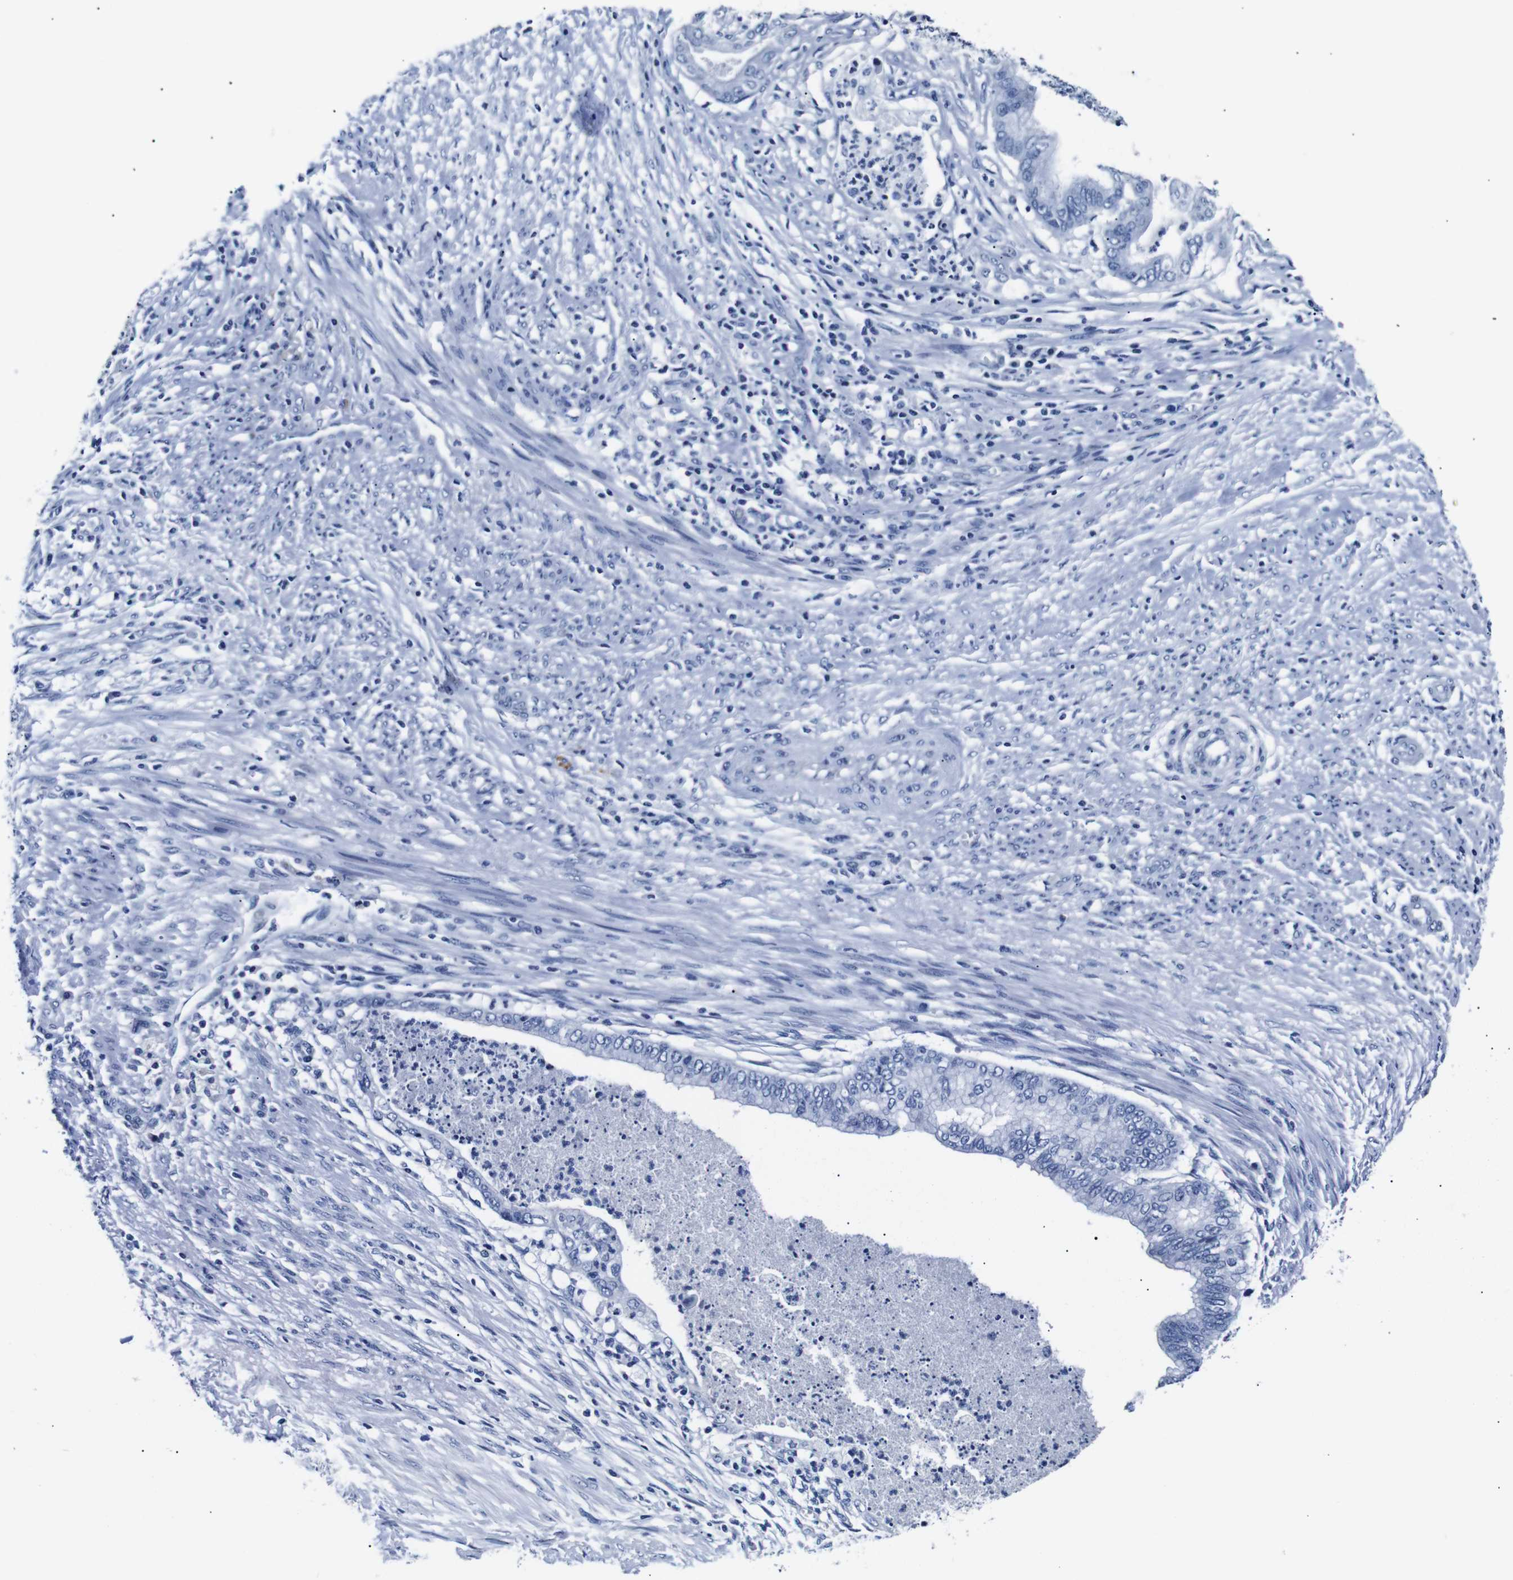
{"staining": {"intensity": "negative", "quantity": "none", "location": "none"}, "tissue": "endometrial cancer", "cell_type": "Tumor cells", "image_type": "cancer", "snomed": [{"axis": "morphology", "description": "Necrosis, NOS"}, {"axis": "morphology", "description": "Adenocarcinoma, NOS"}, {"axis": "topography", "description": "Endometrium"}], "caption": "A micrograph of human endometrial cancer is negative for staining in tumor cells.", "gene": "GAP43", "patient": {"sex": "female", "age": 79}}